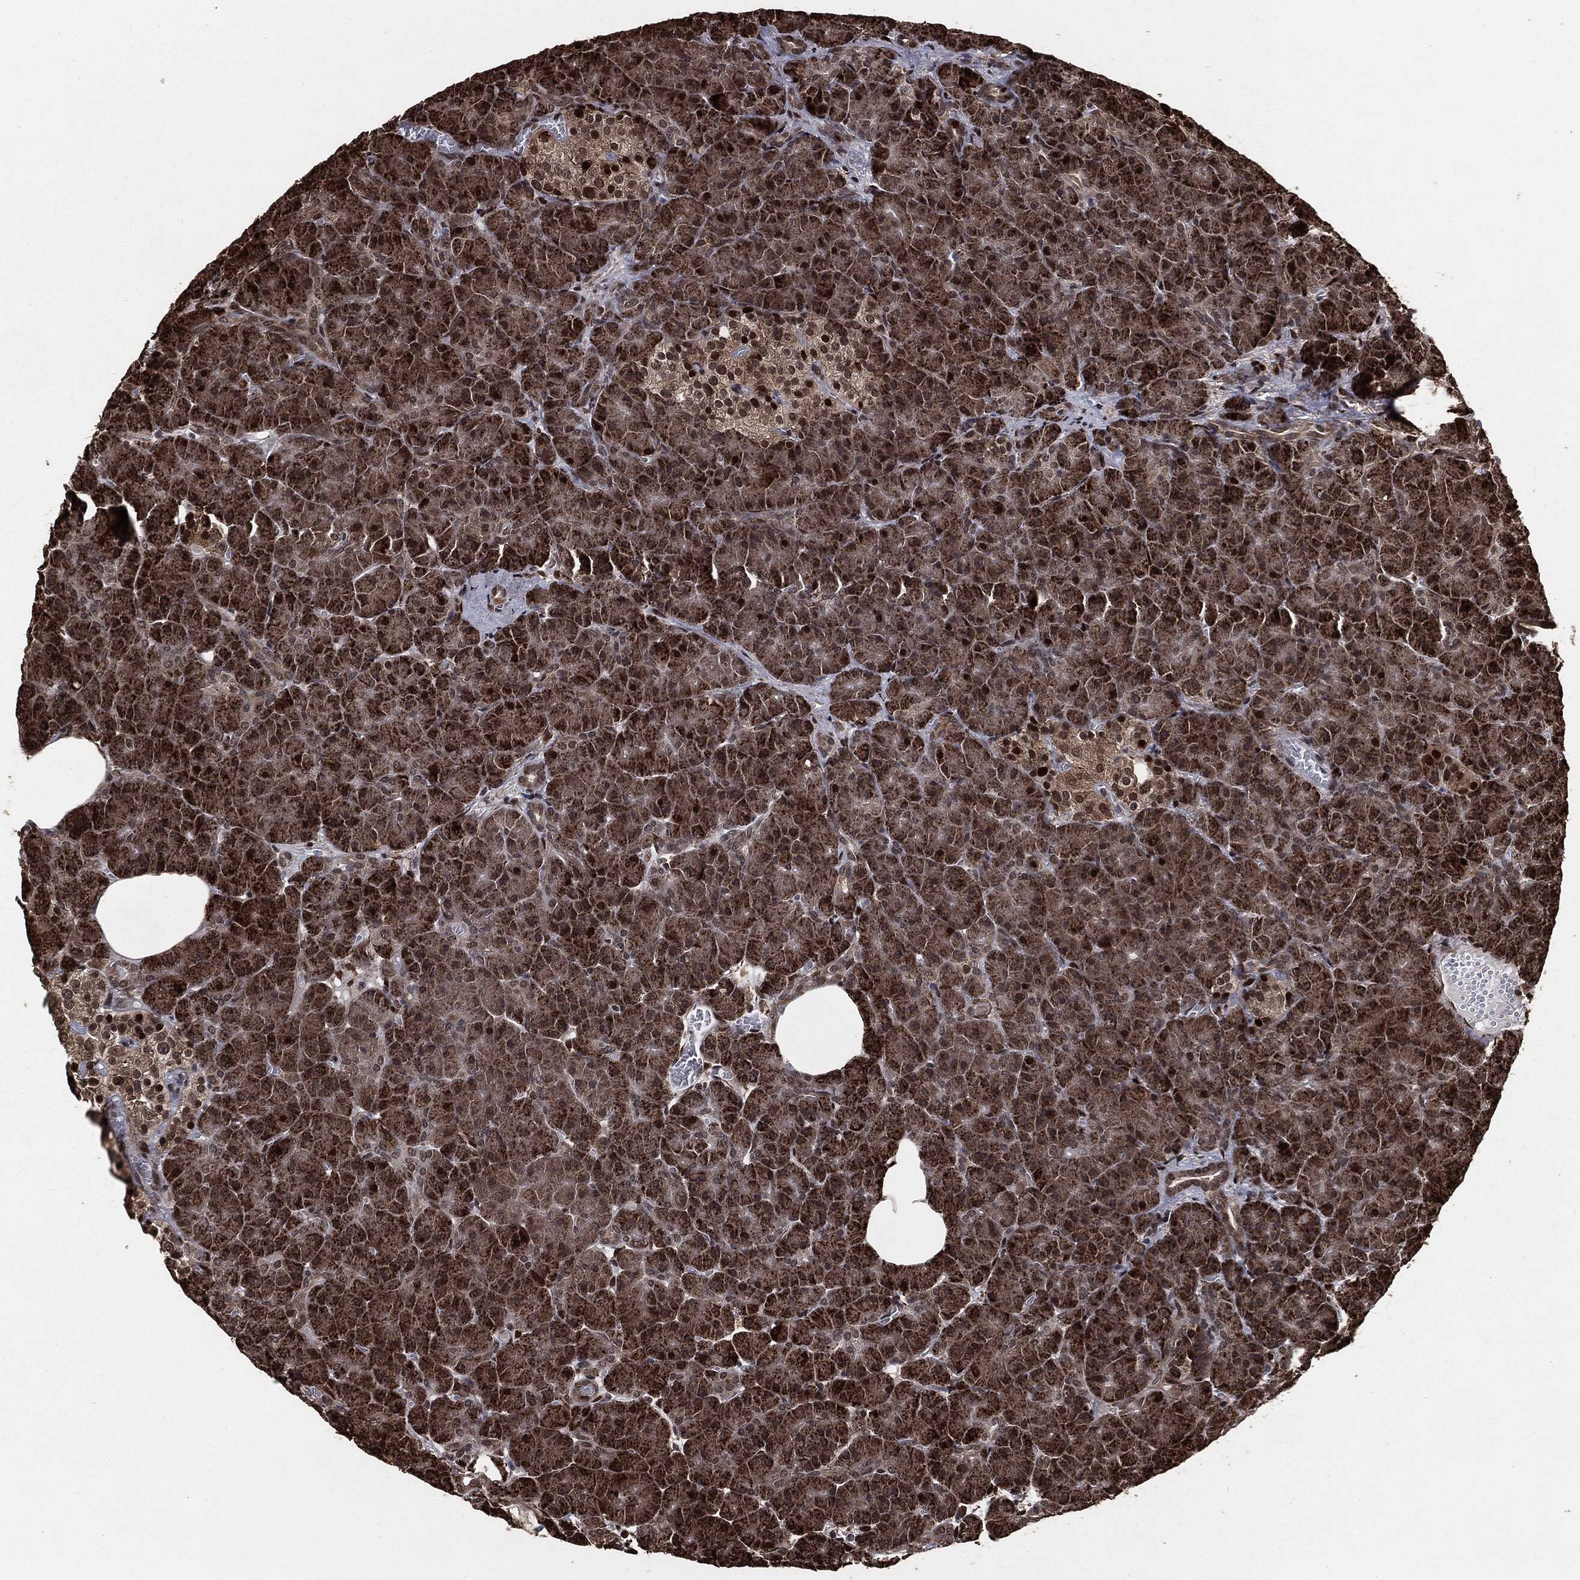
{"staining": {"intensity": "strong", "quantity": ">75%", "location": "cytoplasmic/membranous,nuclear"}, "tissue": "pancreas", "cell_type": "Exocrine glandular cells", "image_type": "normal", "snomed": [{"axis": "morphology", "description": "Normal tissue, NOS"}, {"axis": "topography", "description": "Pancreas"}], "caption": "Immunohistochemistry histopathology image of normal pancreas: human pancreas stained using IHC reveals high levels of strong protein expression localized specifically in the cytoplasmic/membranous,nuclear of exocrine glandular cells, appearing as a cytoplasmic/membranous,nuclear brown color.", "gene": "DVL2", "patient": {"sex": "male", "age": 61}}